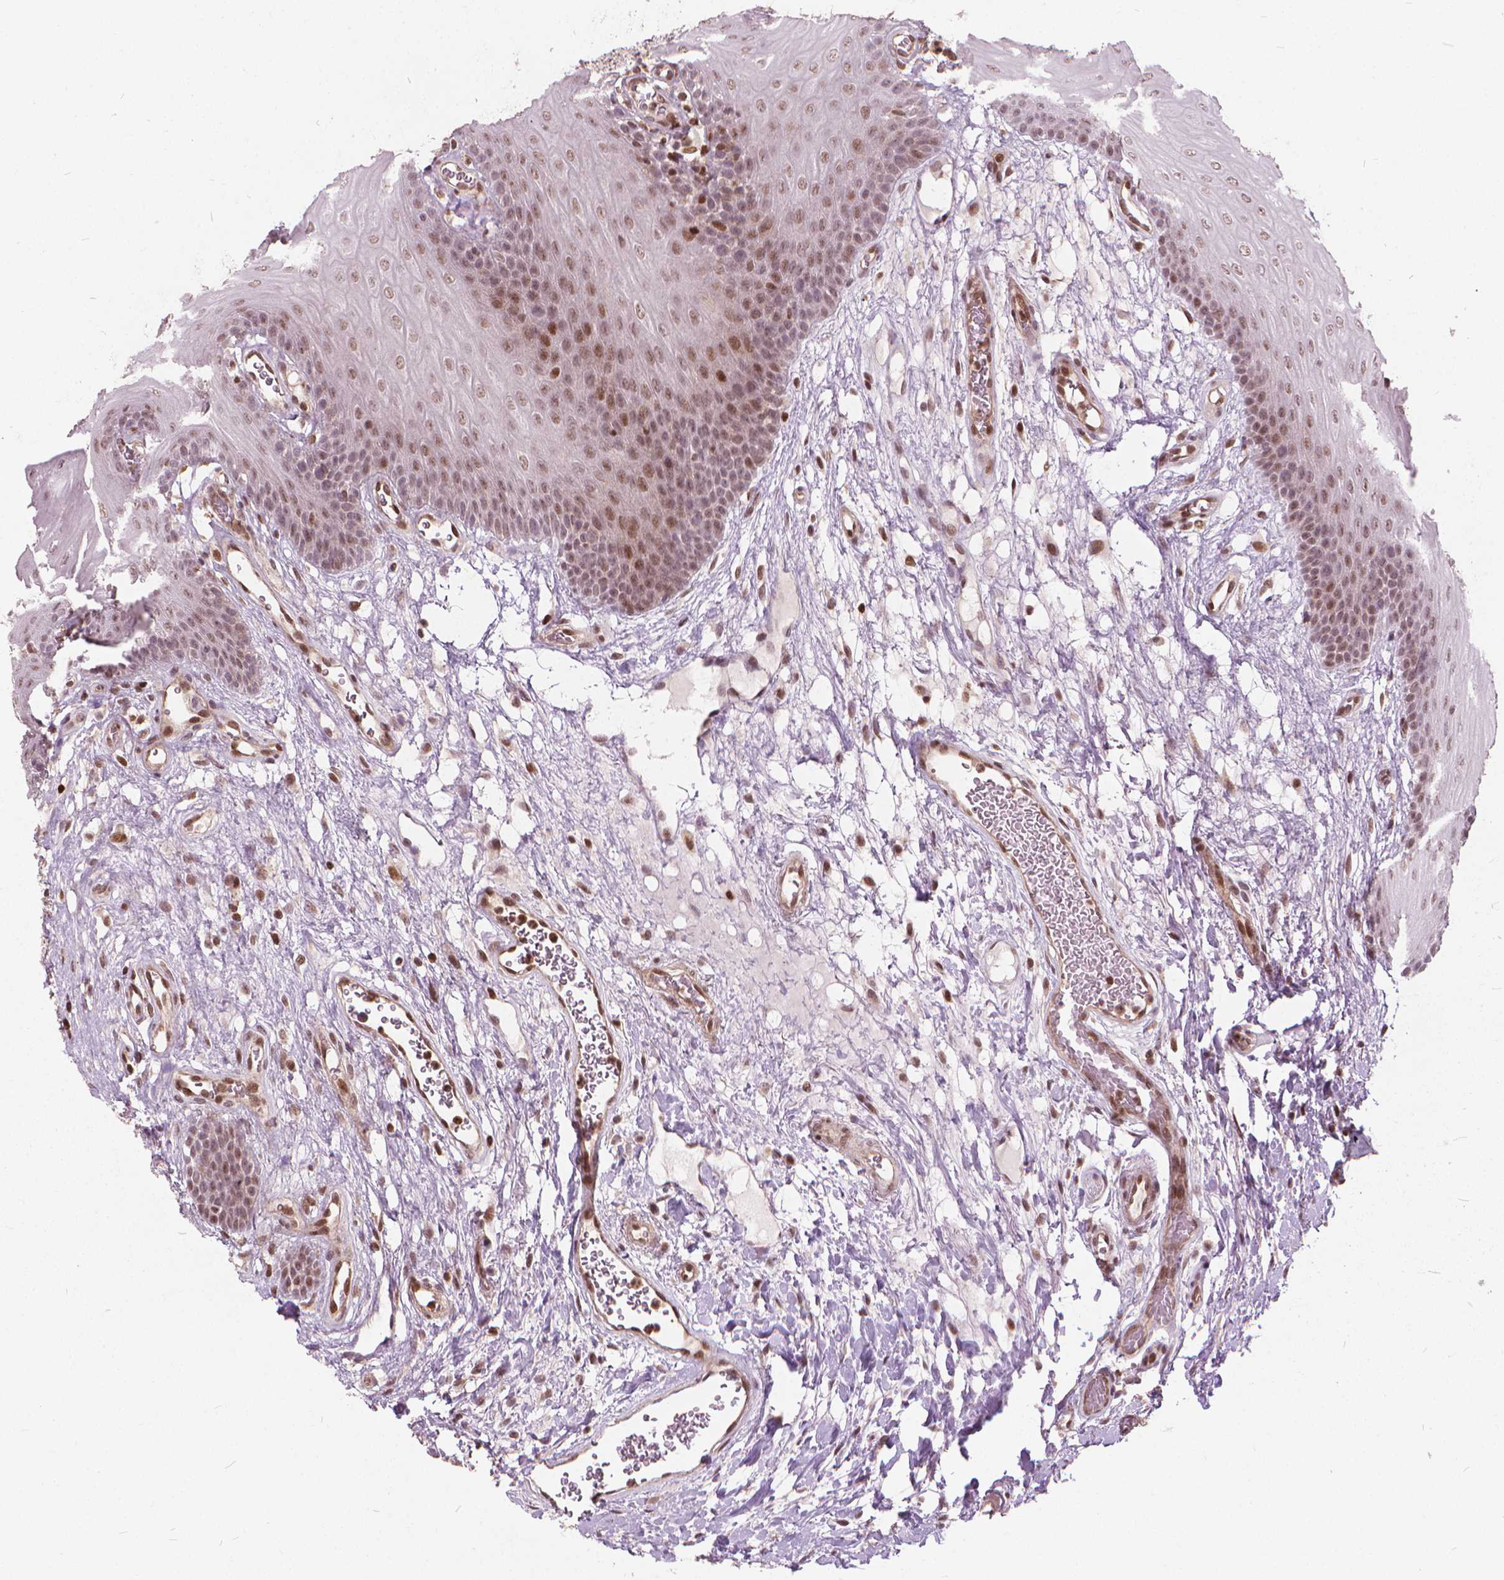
{"staining": {"intensity": "moderate", "quantity": ">75%", "location": "nuclear"}, "tissue": "oral mucosa", "cell_type": "Squamous epithelial cells", "image_type": "normal", "snomed": [{"axis": "morphology", "description": "Normal tissue, NOS"}, {"axis": "morphology", "description": "Squamous cell carcinoma, NOS"}, {"axis": "topography", "description": "Oral tissue"}, {"axis": "topography", "description": "Head-Neck"}], "caption": "Protein staining of benign oral mucosa demonstrates moderate nuclear positivity in approximately >75% of squamous epithelial cells. The protein of interest is shown in brown color, while the nuclei are stained blue.", "gene": "STAT5B", "patient": {"sex": "male", "age": 78}}